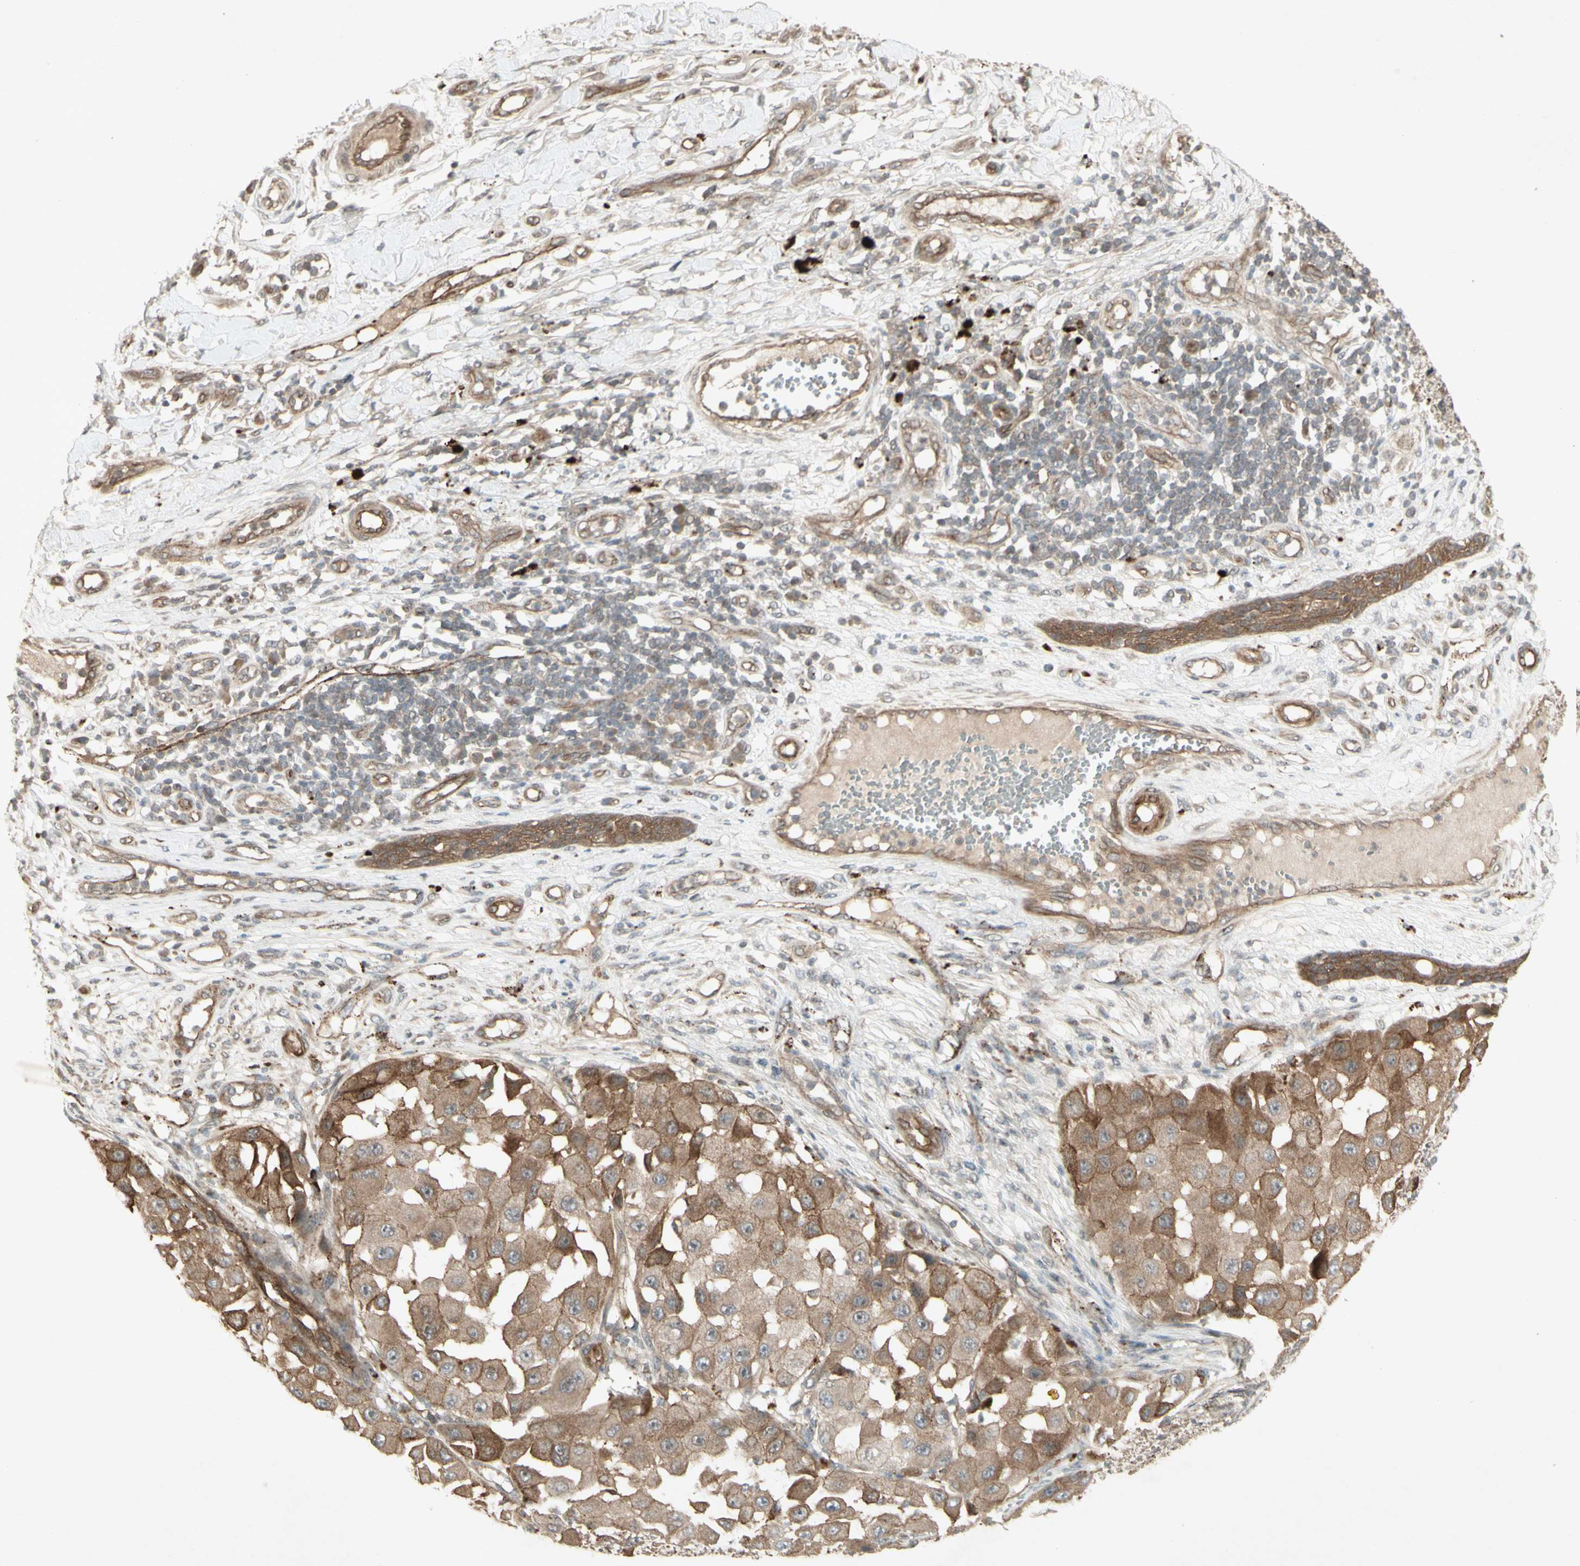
{"staining": {"intensity": "moderate", "quantity": "25%-75%", "location": "cytoplasmic/membranous"}, "tissue": "melanoma", "cell_type": "Tumor cells", "image_type": "cancer", "snomed": [{"axis": "morphology", "description": "Malignant melanoma, NOS"}, {"axis": "topography", "description": "Skin"}], "caption": "Malignant melanoma stained with a protein marker shows moderate staining in tumor cells.", "gene": "JAG1", "patient": {"sex": "female", "age": 81}}